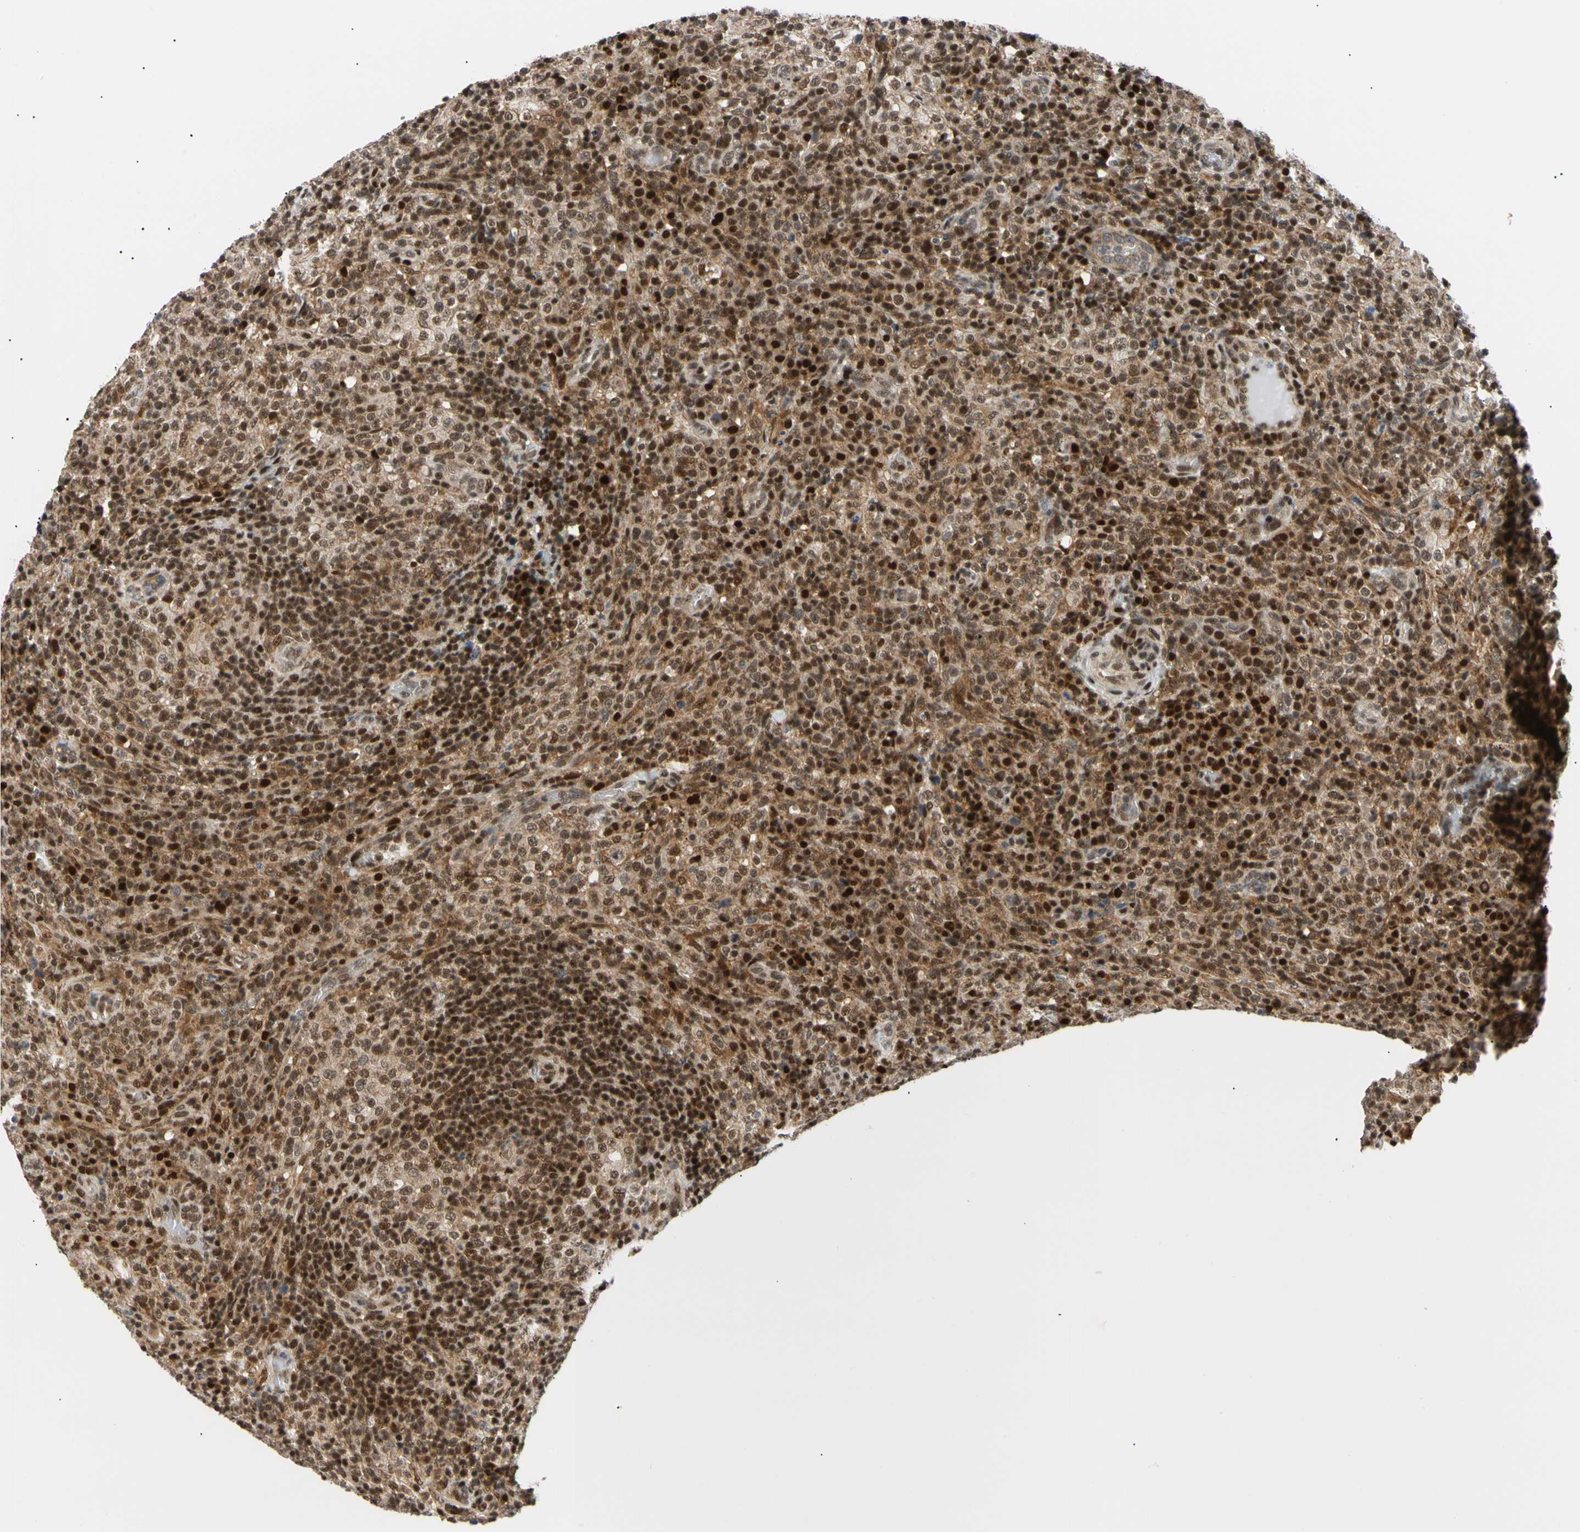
{"staining": {"intensity": "strong", "quantity": ">75%", "location": "nuclear"}, "tissue": "lymphoma", "cell_type": "Tumor cells", "image_type": "cancer", "snomed": [{"axis": "morphology", "description": "Malignant lymphoma, non-Hodgkin's type, High grade"}, {"axis": "topography", "description": "Lymph node"}], "caption": "Human high-grade malignant lymphoma, non-Hodgkin's type stained with a brown dye demonstrates strong nuclear positive staining in approximately >75% of tumor cells.", "gene": "E2F1", "patient": {"sex": "female", "age": 76}}